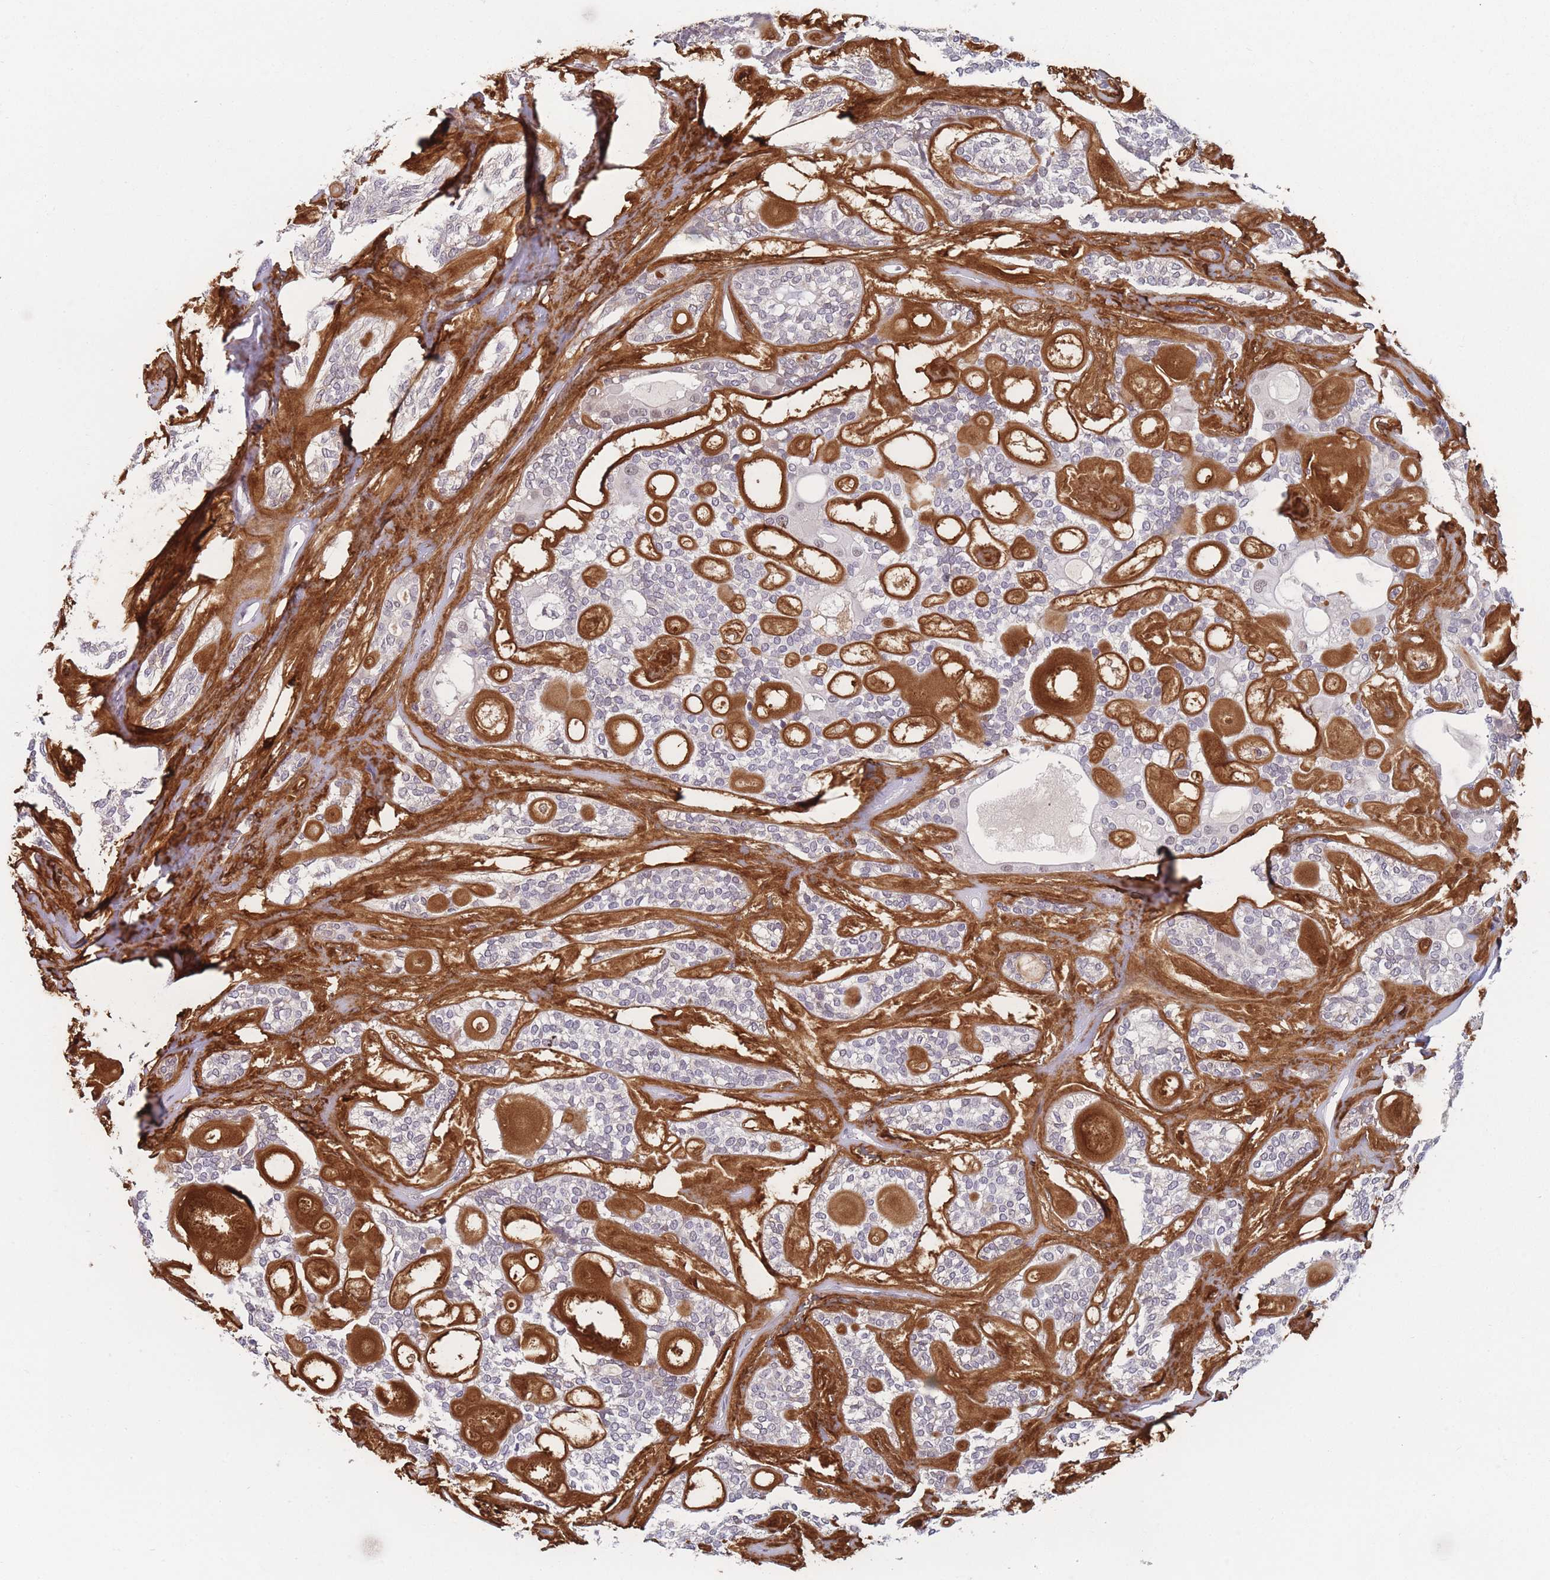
{"staining": {"intensity": "negative", "quantity": "none", "location": "none"}, "tissue": "head and neck cancer", "cell_type": "Tumor cells", "image_type": "cancer", "snomed": [{"axis": "morphology", "description": "Adenocarcinoma, NOS"}, {"axis": "topography", "description": "Head-Neck"}], "caption": "Immunohistochemical staining of human head and neck cancer reveals no significant expression in tumor cells.", "gene": "ANKRD10", "patient": {"sex": "male", "age": 66}}